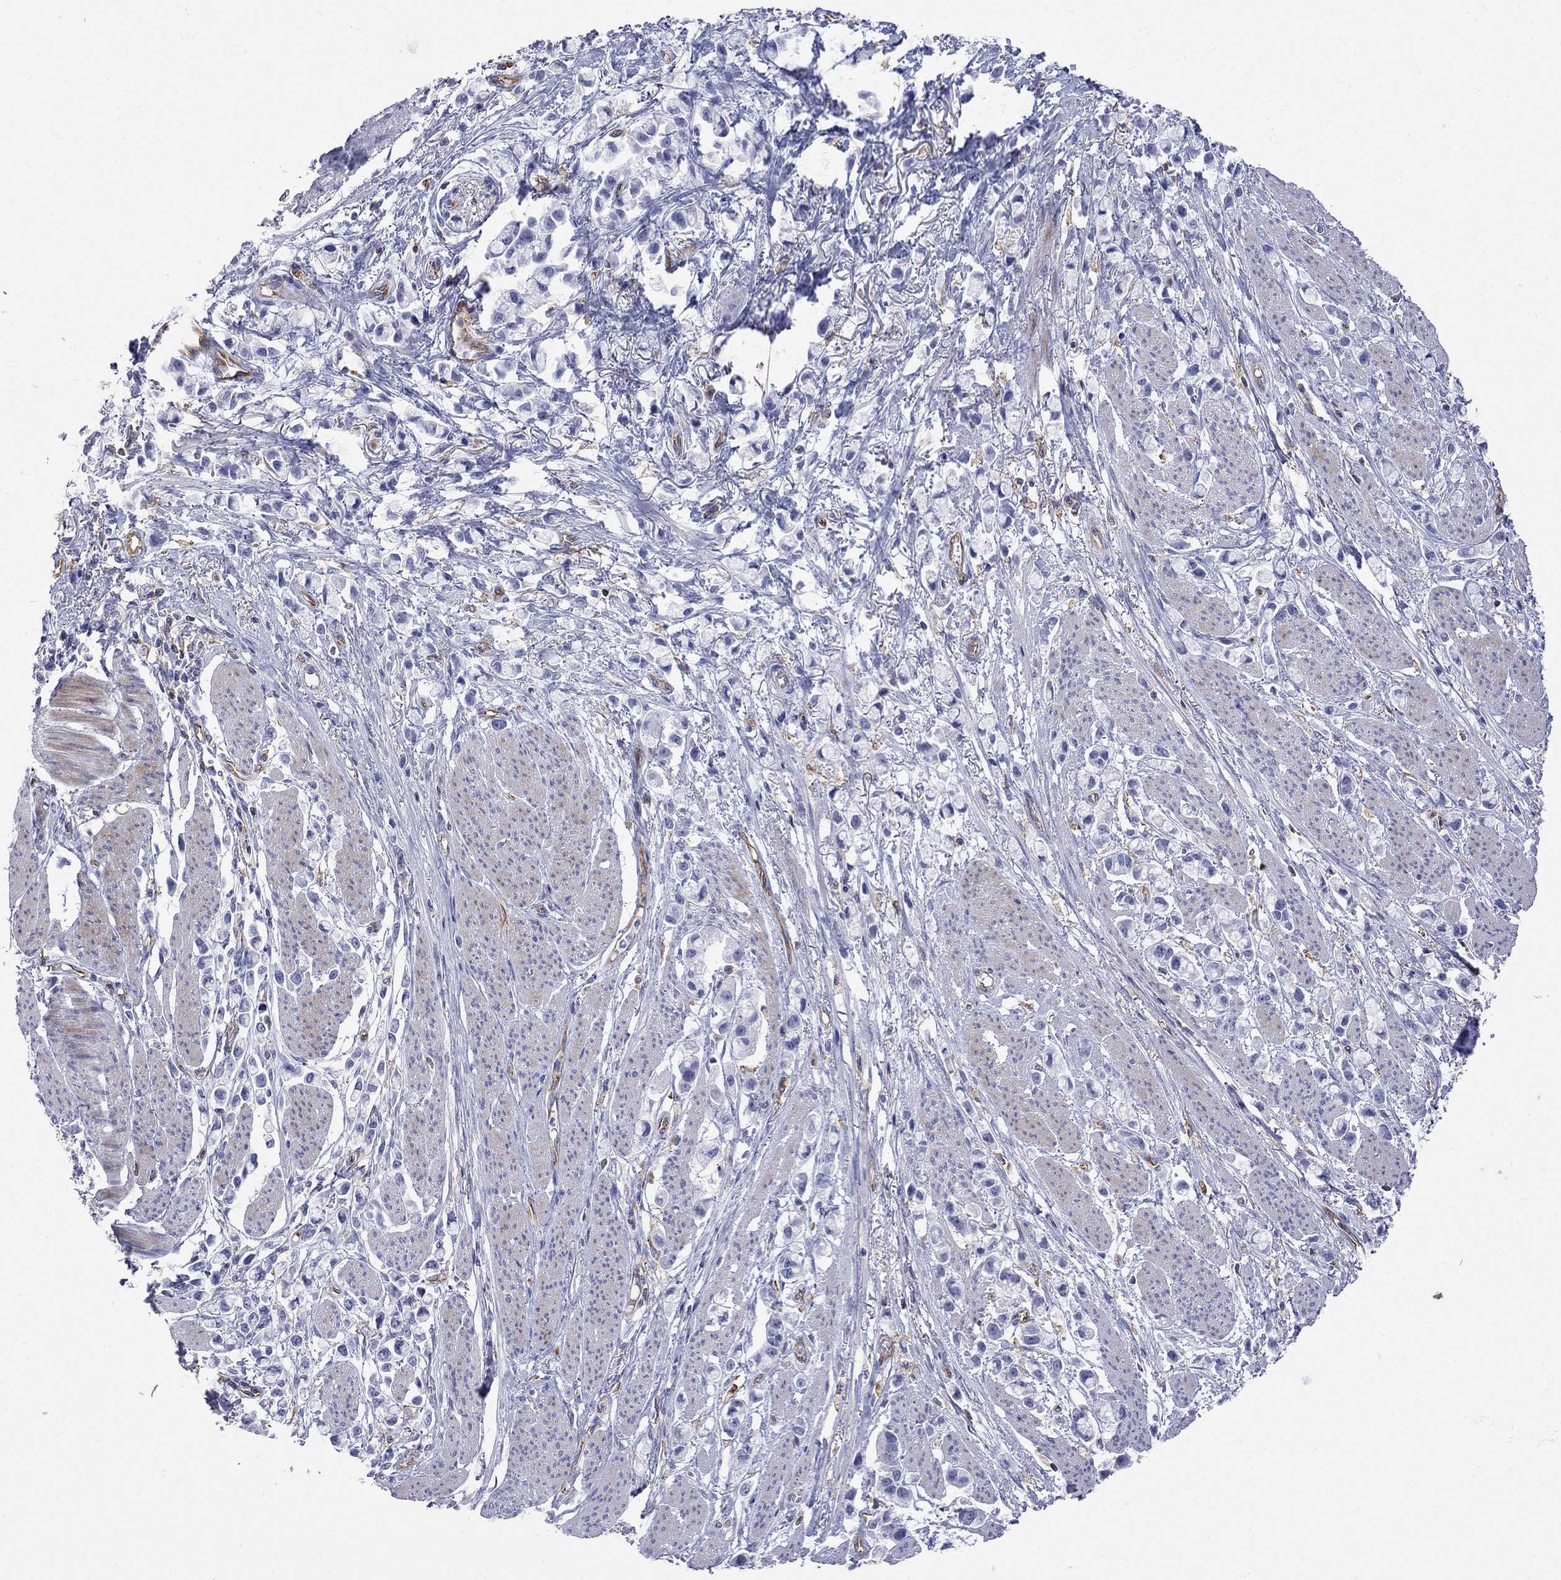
{"staining": {"intensity": "negative", "quantity": "none", "location": "none"}, "tissue": "stomach cancer", "cell_type": "Tumor cells", "image_type": "cancer", "snomed": [{"axis": "morphology", "description": "Adenocarcinoma, NOS"}, {"axis": "topography", "description": "Stomach"}], "caption": "Human adenocarcinoma (stomach) stained for a protein using IHC shows no expression in tumor cells.", "gene": "ABI3", "patient": {"sex": "female", "age": 81}}